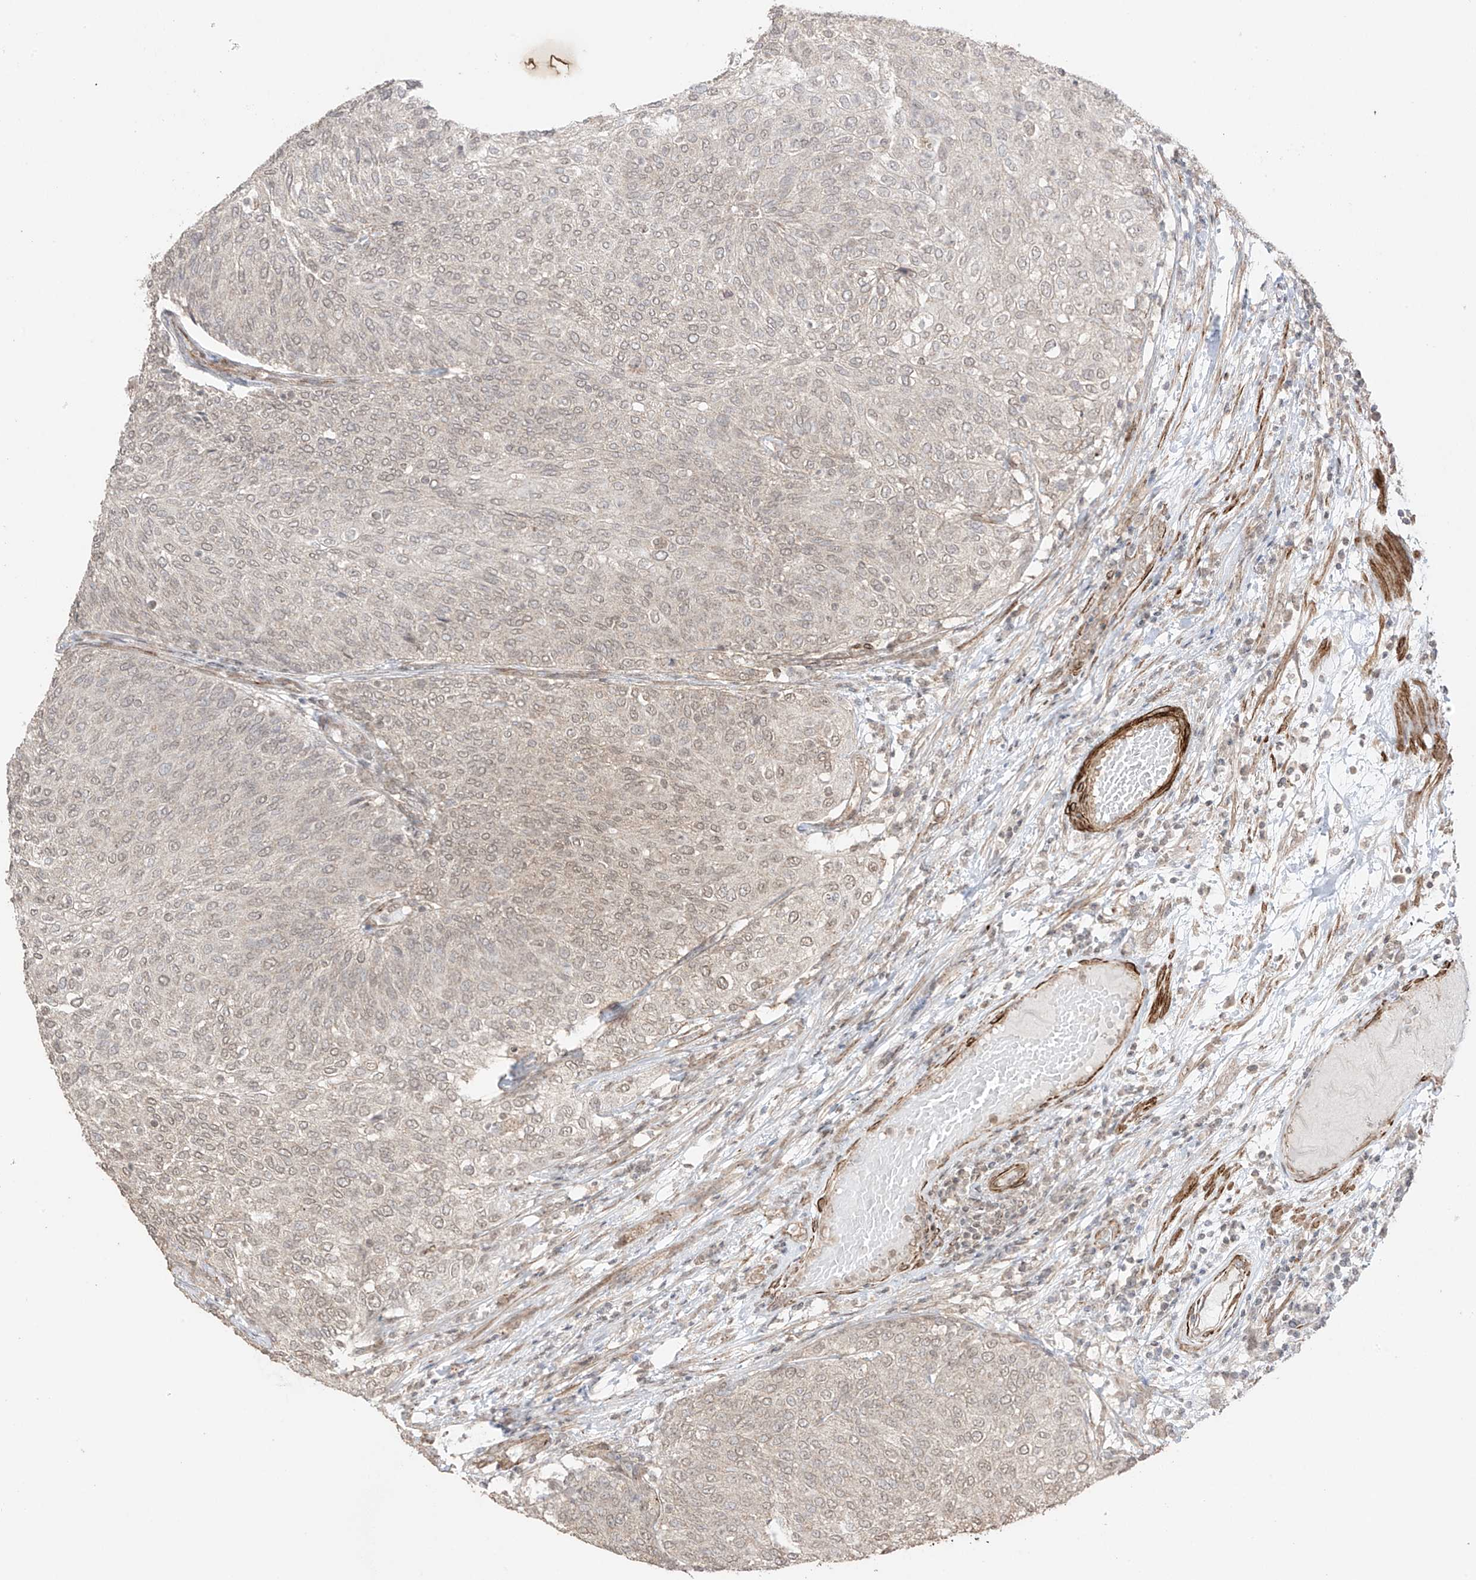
{"staining": {"intensity": "weak", "quantity": "25%-75%", "location": "nuclear"}, "tissue": "urothelial cancer", "cell_type": "Tumor cells", "image_type": "cancer", "snomed": [{"axis": "morphology", "description": "Urothelial carcinoma, Low grade"}, {"axis": "topography", "description": "Urinary bladder"}], "caption": "An image showing weak nuclear staining in approximately 25%-75% of tumor cells in urothelial carcinoma (low-grade), as visualized by brown immunohistochemical staining.", "gene": "TTLL5", "patient": {"sex": "female", "age": 79}}